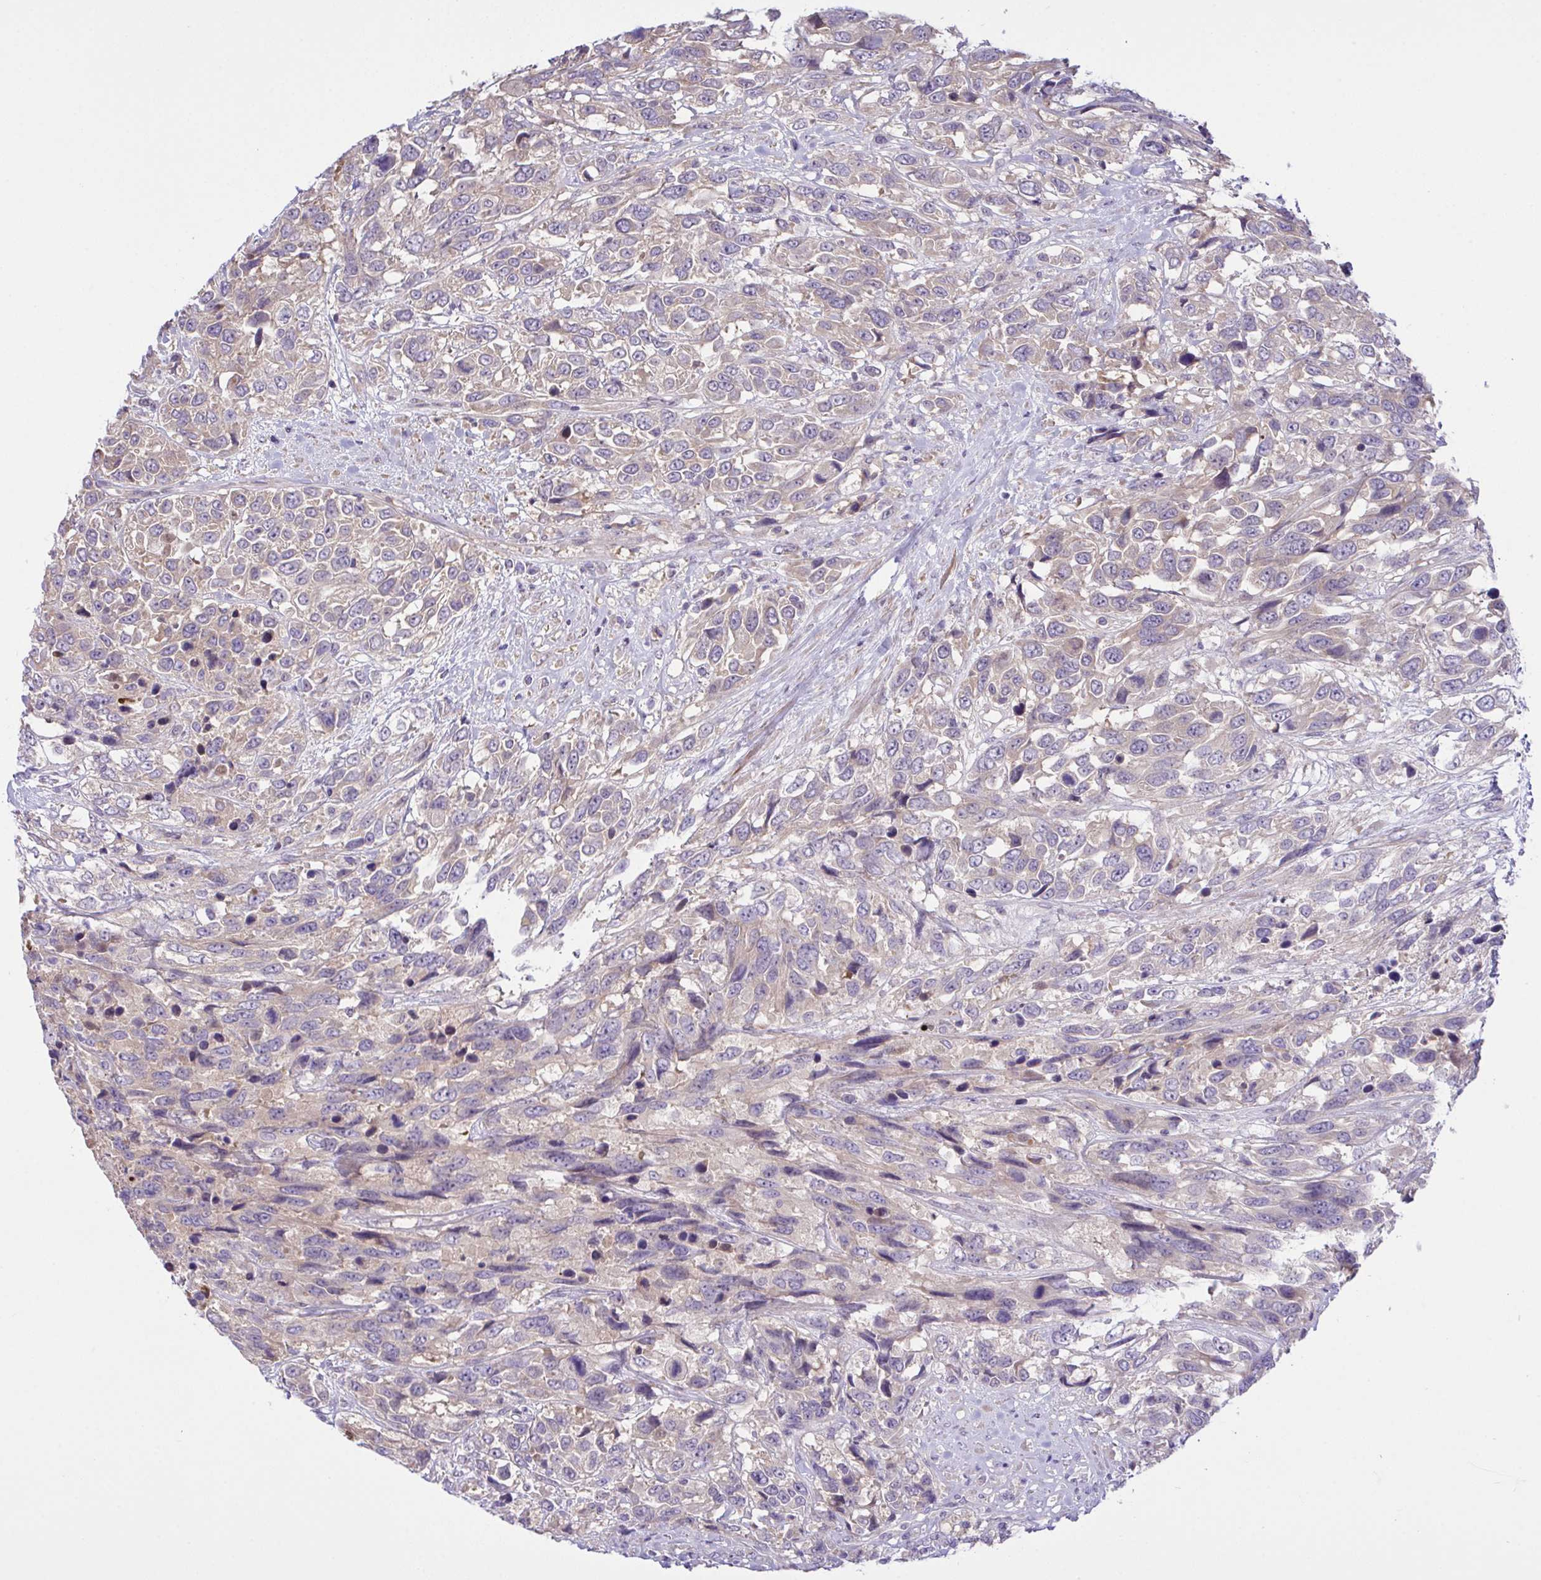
{"staining": {"intensity": "weak", "quantity": "25%-75%", "location": "cytoplasmic/membranous"}, "tissue": "urothelial cancer", "cell_type": "Tumor cells", "image_type": "cancer", "snomed": [{"axis": "morphology", "description": "Urothelial carcinoma, High grade"}, {"axis": "topography", "description": "Urinary bladder"}], "caption": "Immunohistochemical staining of urothelial cancer exhibits weak cytoplasmic/membranous protein expression in approximately 25%-75% of tumor cells.", "gene": "SYNPO2L", "patient": {"sex": "female", "age": 70}}